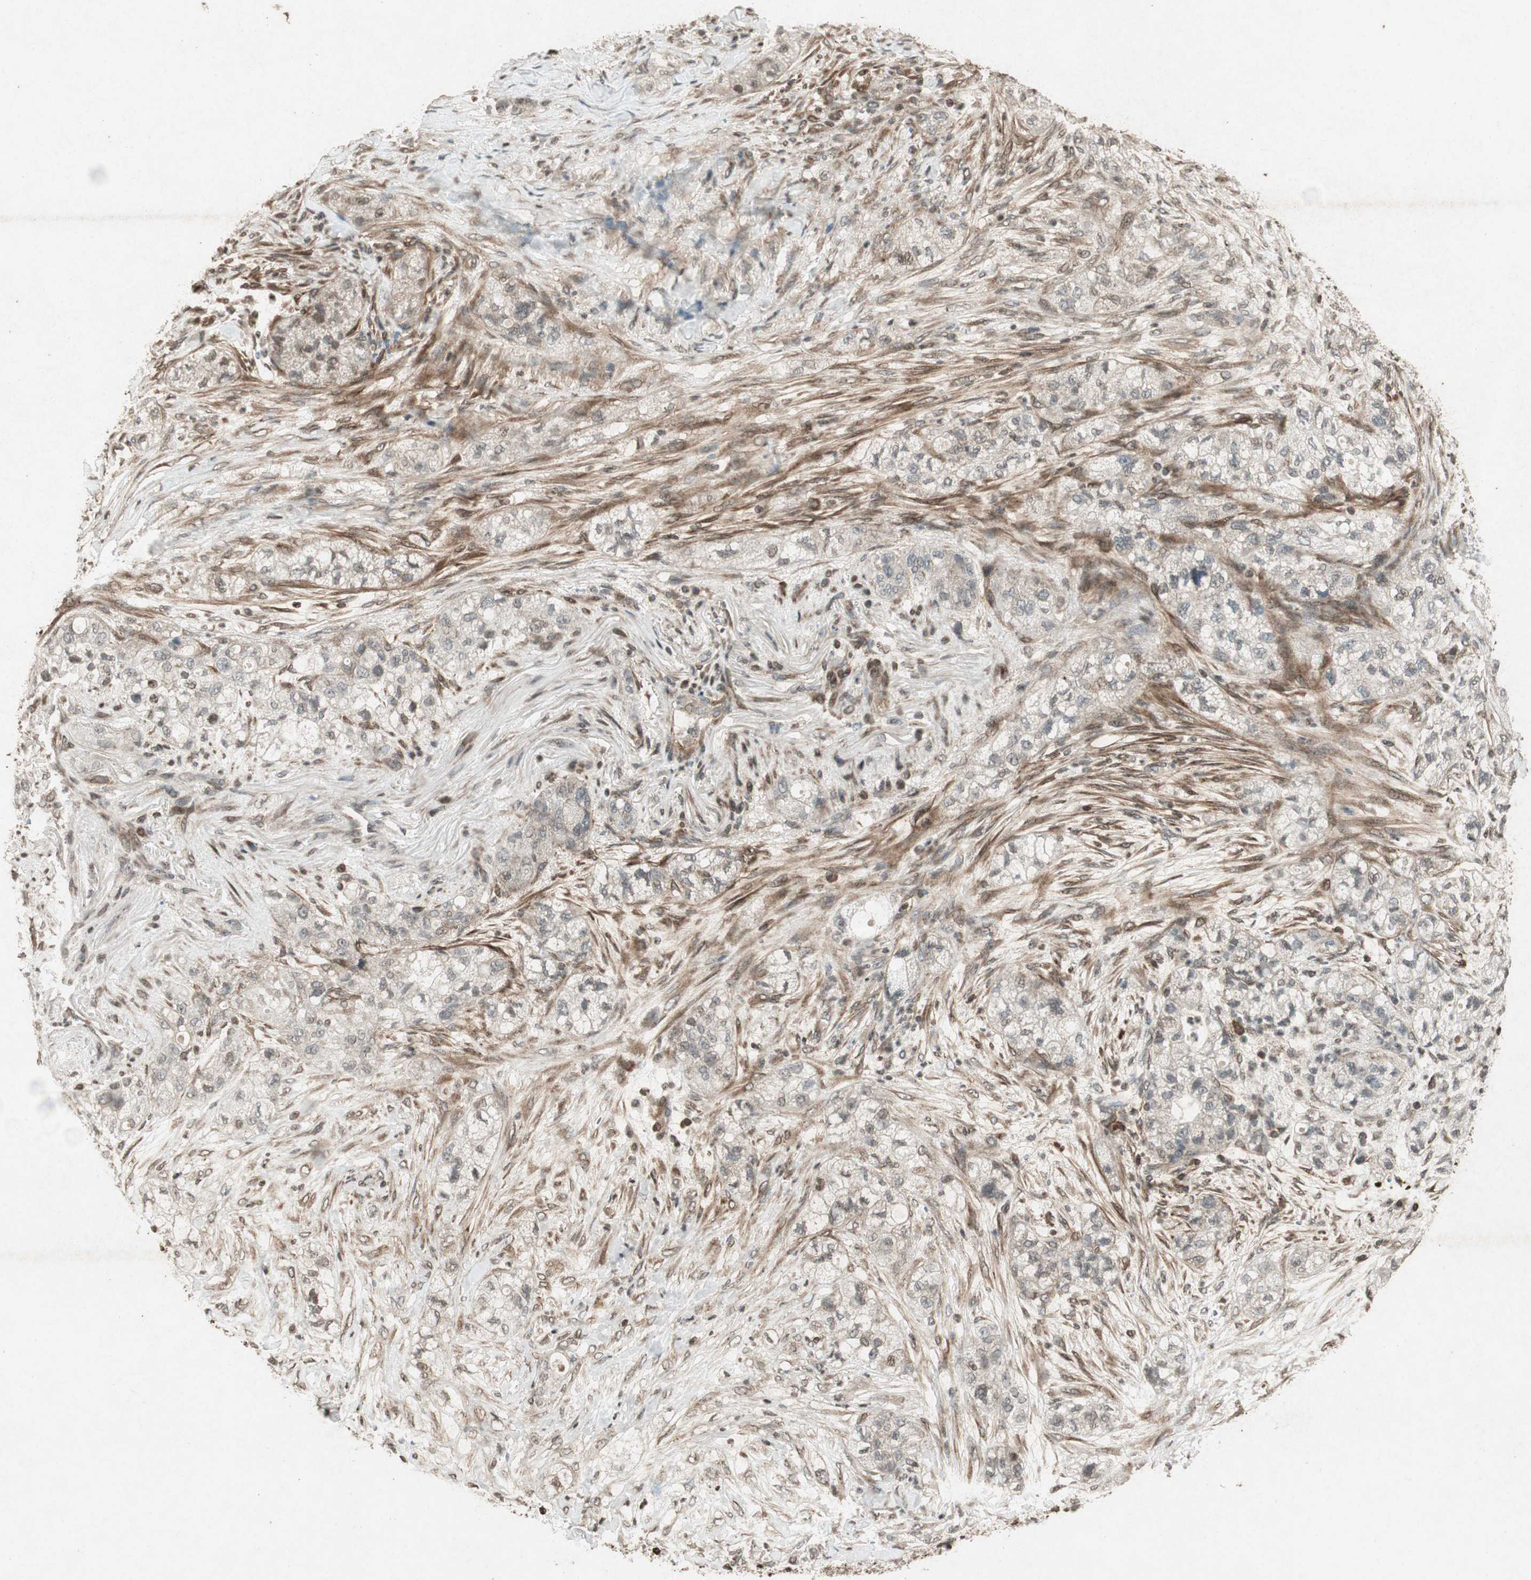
{"staining": {"intensity": "weak", "quantity": ">75%", "location": "cytoplasmic/membranous"}, "tissue": "pancreatic cancer", "cell_type": "Tumor cells", "image_type": "cancer", "snomed": [{"axis": "morphology", "description": "Adenocarcinoma, NOS"}, {"axis": "topography", "description": "Pancreas"}], "caption": "A photomicrograph of human adenocarcinoma (pancreatic) stained for a protein displays weak cytoplasmic/membranous brown staining in tumor cells. Immunohistochemistry stains the protein of interest in brown and the nuclei are stained blue.", "gene": "PRKG1", "patient": {"sex": "female", "age": 78}}